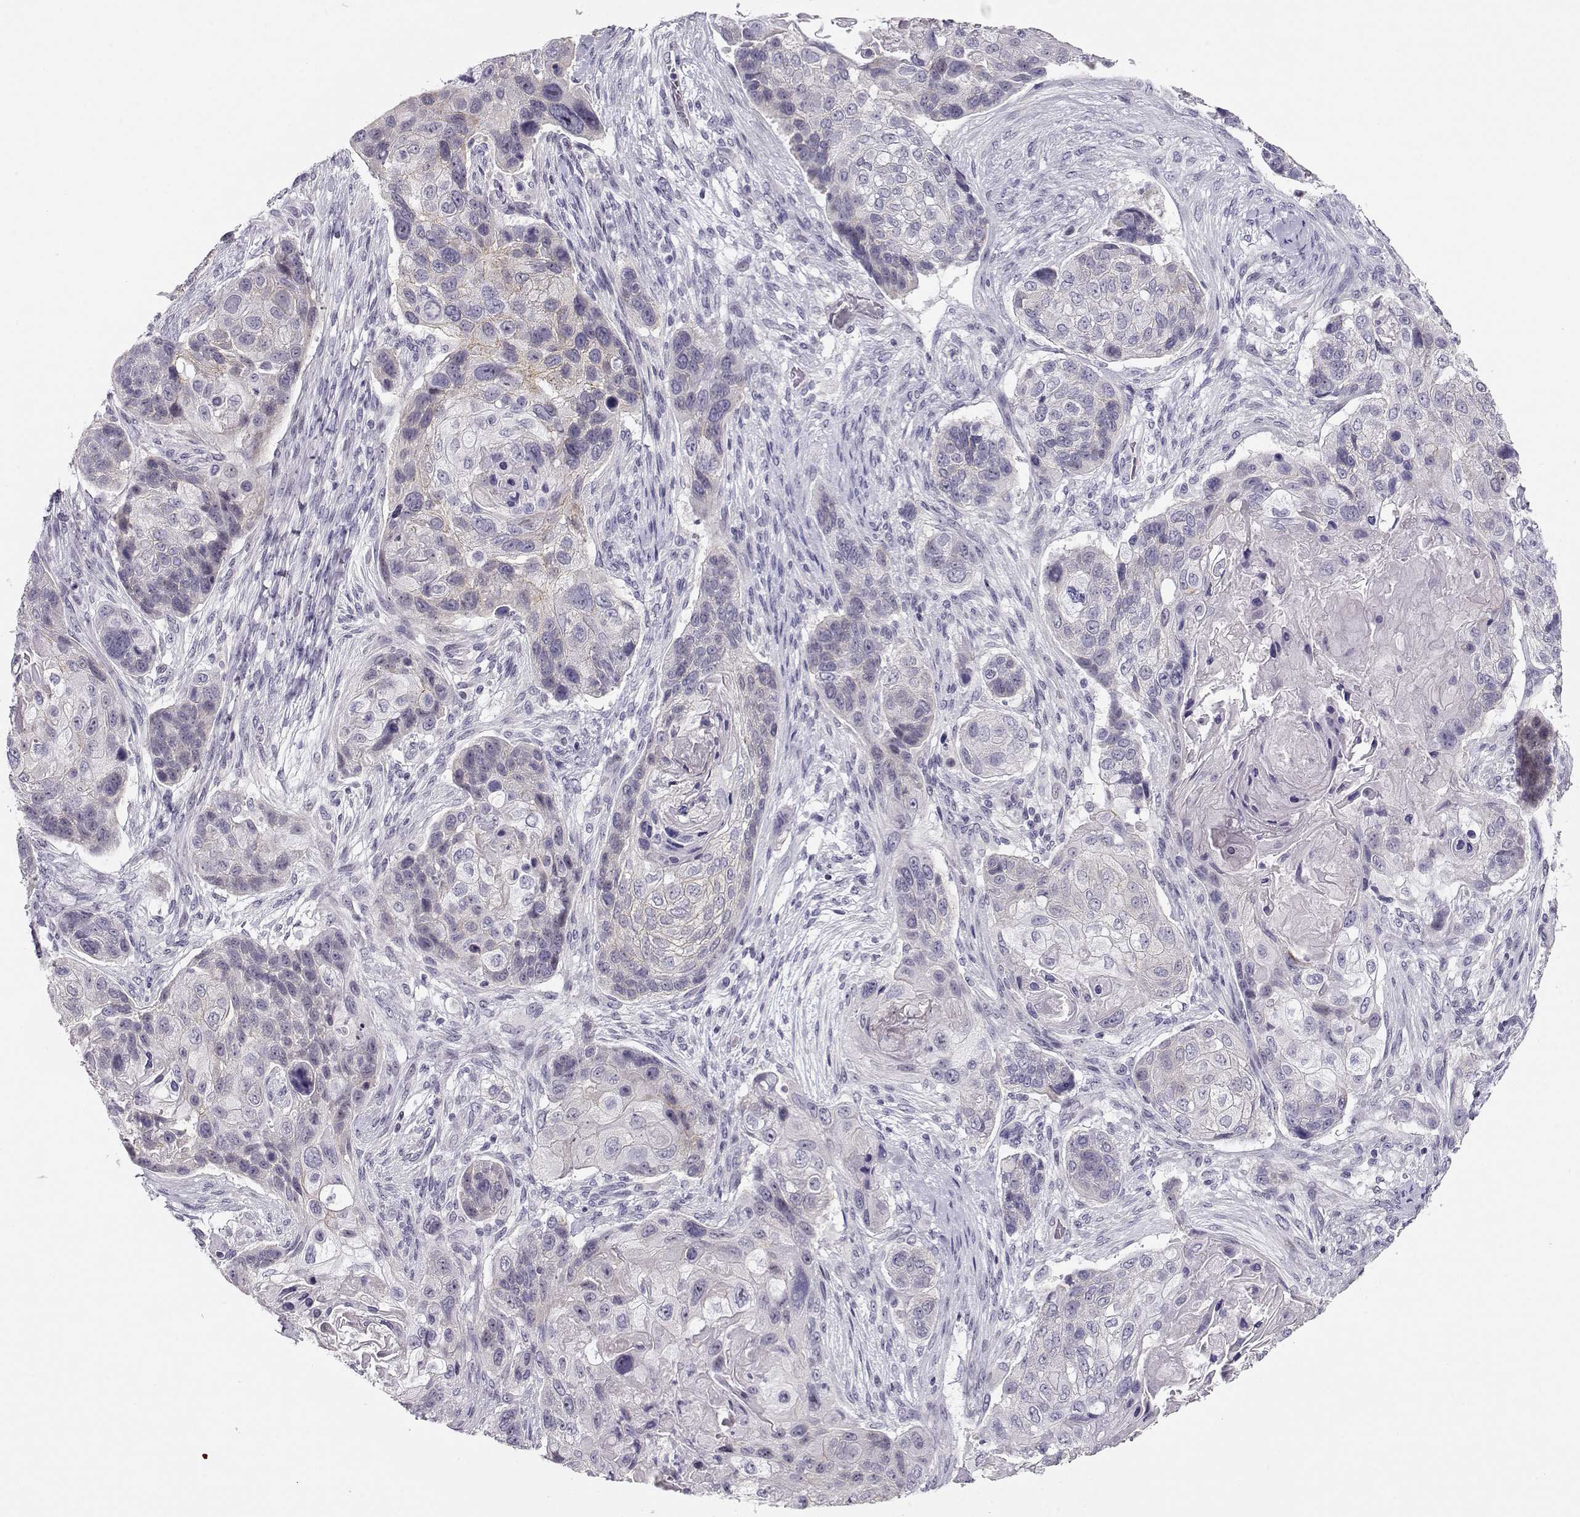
{"staining": {"intensity": "negative", "quantity": "none", "location": "none"}, "tissue": "lung cancer", "cell_type": "Tumor cells", "image_type": "cancer", "snomed": [{"axis": "morphology", "description": "Squamous cell carcinoma, NOS"}, {"axis": "topography", "description": "Lung"}], "caption": "The micrograph shows no staining of tumor cells in squamous cell carcinoma (lung).", "gene": "CRX", "patient": {"sex": "male", "age": 69}}